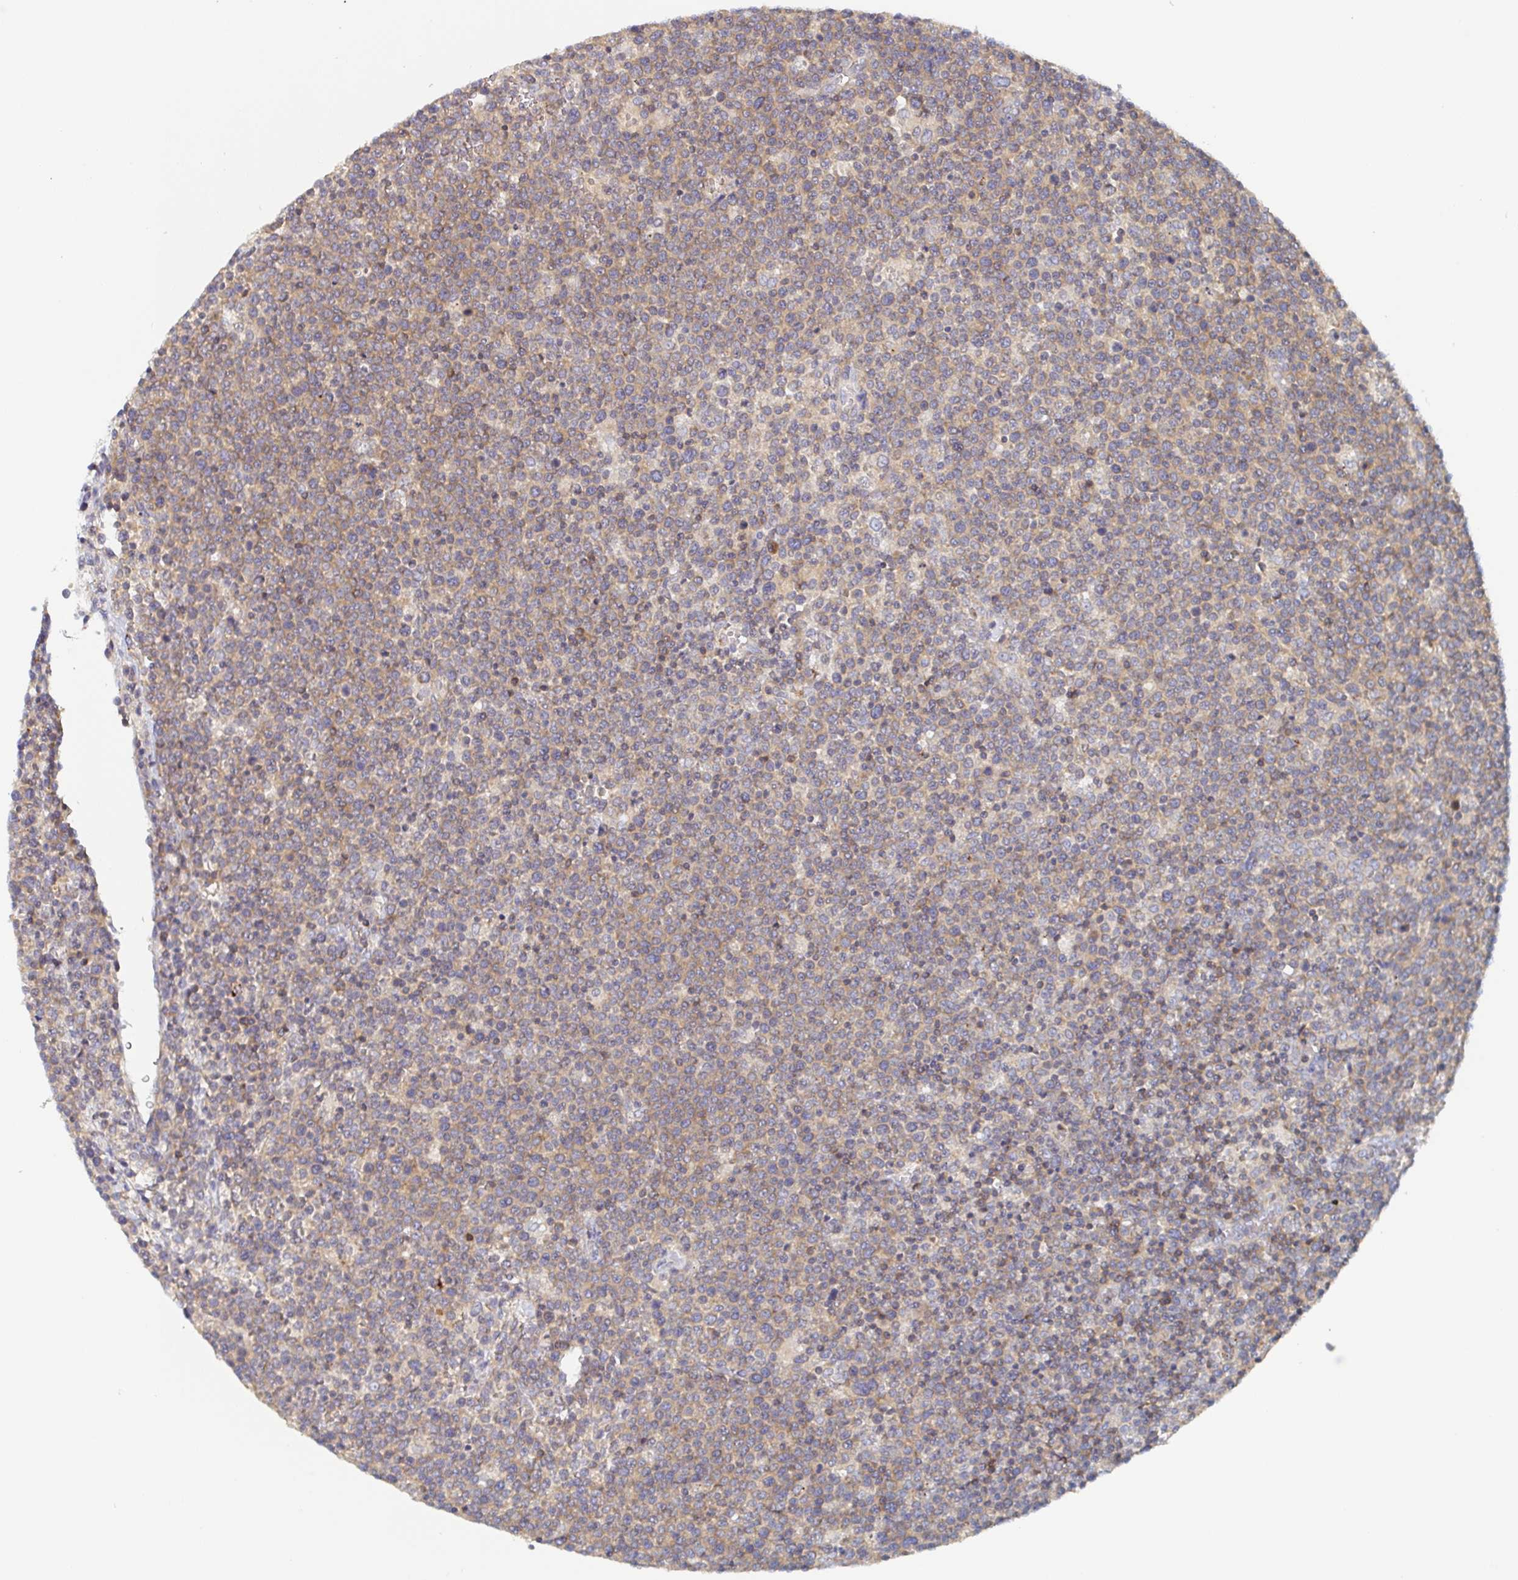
{"staining": {"intensity": "weak", "quantity": "25%-75%", "location": "cytoplasmic/membranous"}, "tissue": "lymphoma", "cell_type": "Tumor cells", "image_type": "cancer", "snomed": [{"axis": "morphology", "description": "Malignant lymphoma, non-Hodgkin's type, High grade"}, {"axis": "topography", "description": "Lymph node"}], "caption": "Weak cytoplasmic/membranous staining for a protein is identified in about 25%-75% of tumor cells of high-grade malignant lymphoma, non-Hodgkin's type using IHC.", "gene": "TUFT1", "patient": {"sex": "male", "age": 61}}